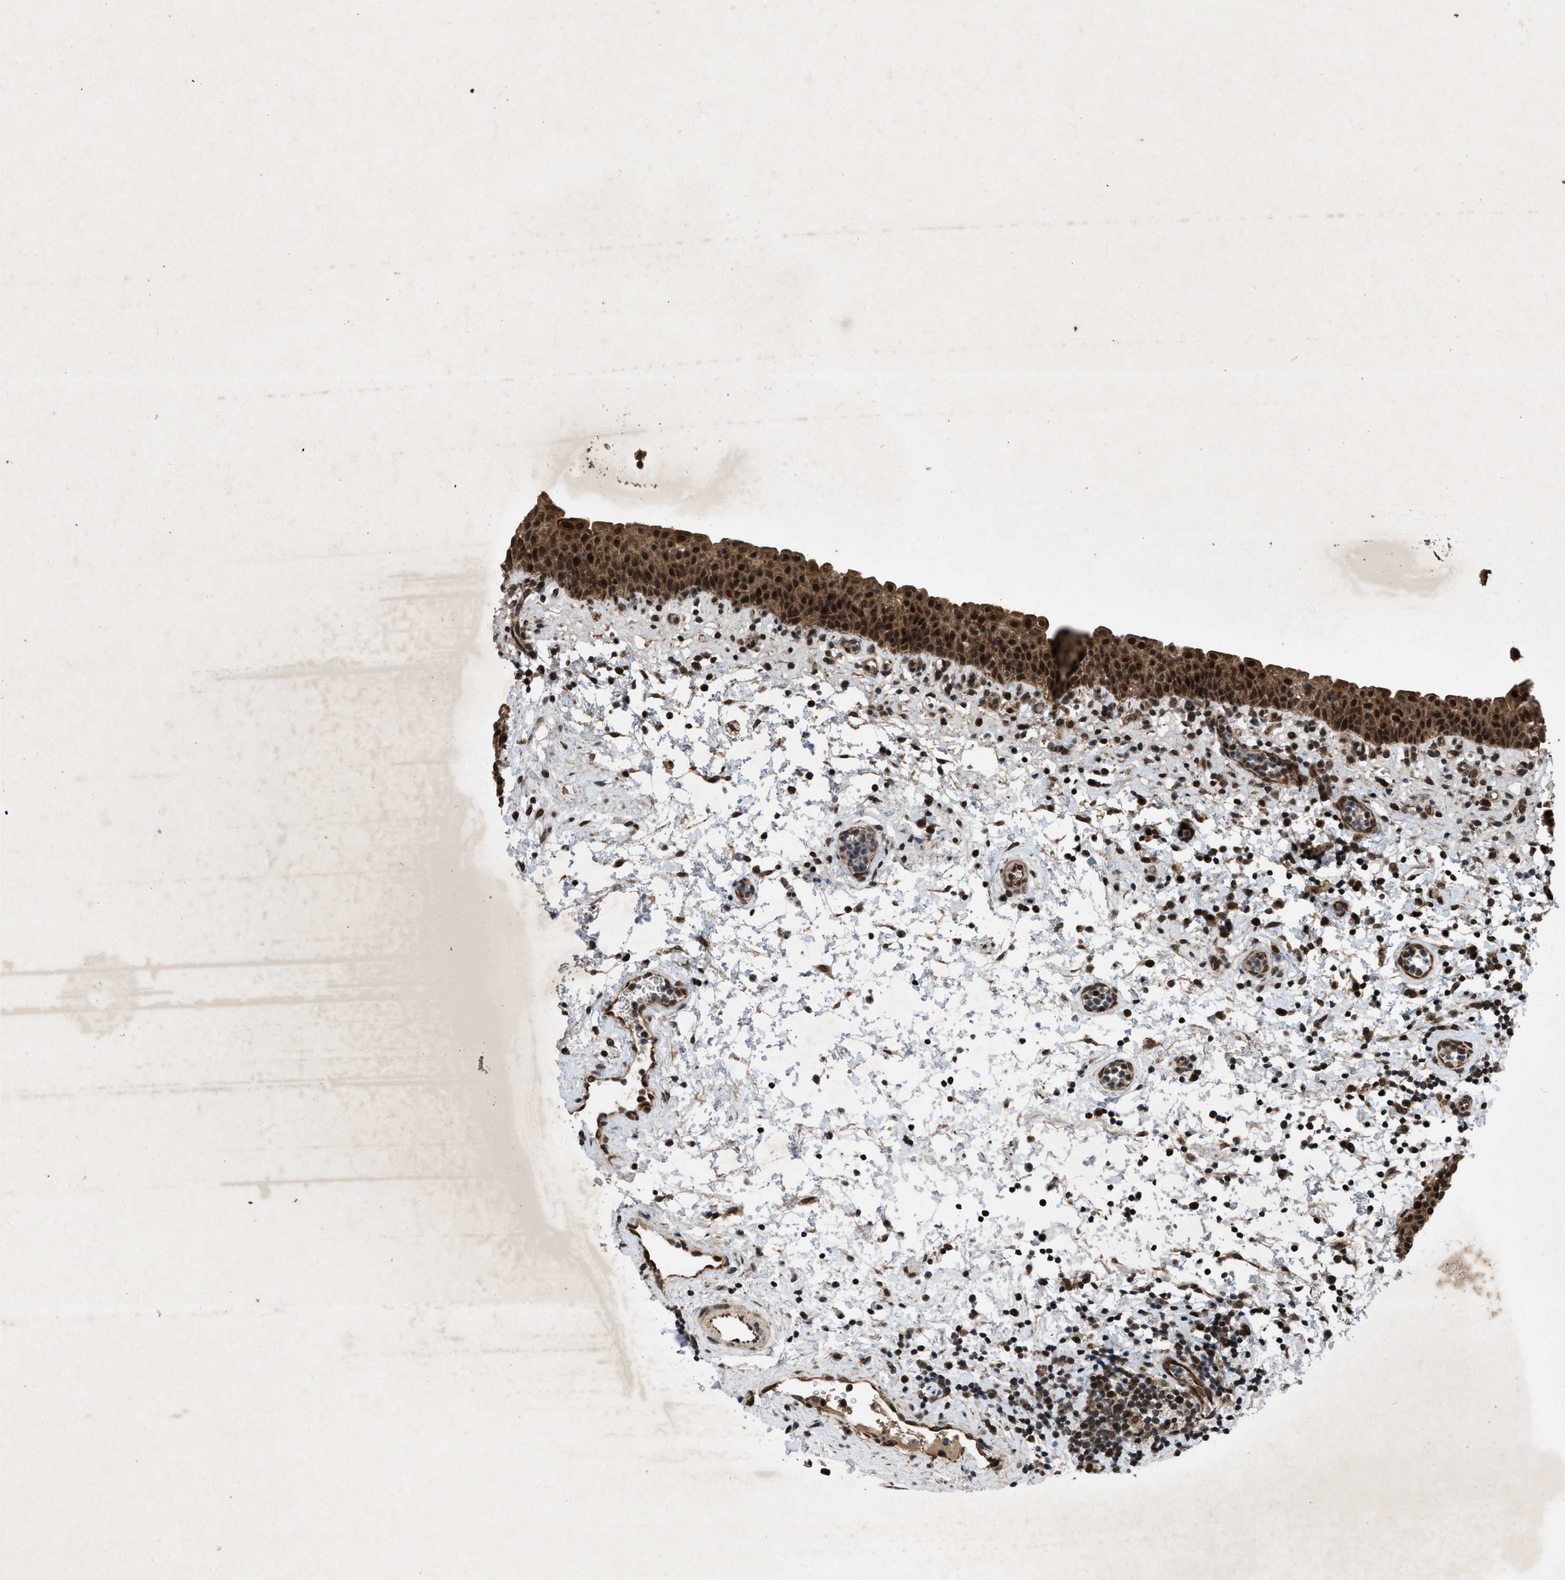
{"staining": {"intensity": "strong", "quantity": ">75%", "location": "cytoplasmic/membranous,nuclear"}, "tissue": "urinary bladder", "cell_type": "Urothelial cells", "image_type": "normal", "snomed": [{"axis": "morphology", "description": "Normal tissue, NOS"}, {"axis": "topography", "description": "Urinary bladder"}], "caption": "Strong cytoplasmic/membranous,nuclear expression is appreciated in about >75% of urothelial cells in unremarkable urinary bladder.", "gene": "ZNHIT1", "patient": {"sex": "male", "age": 37}}